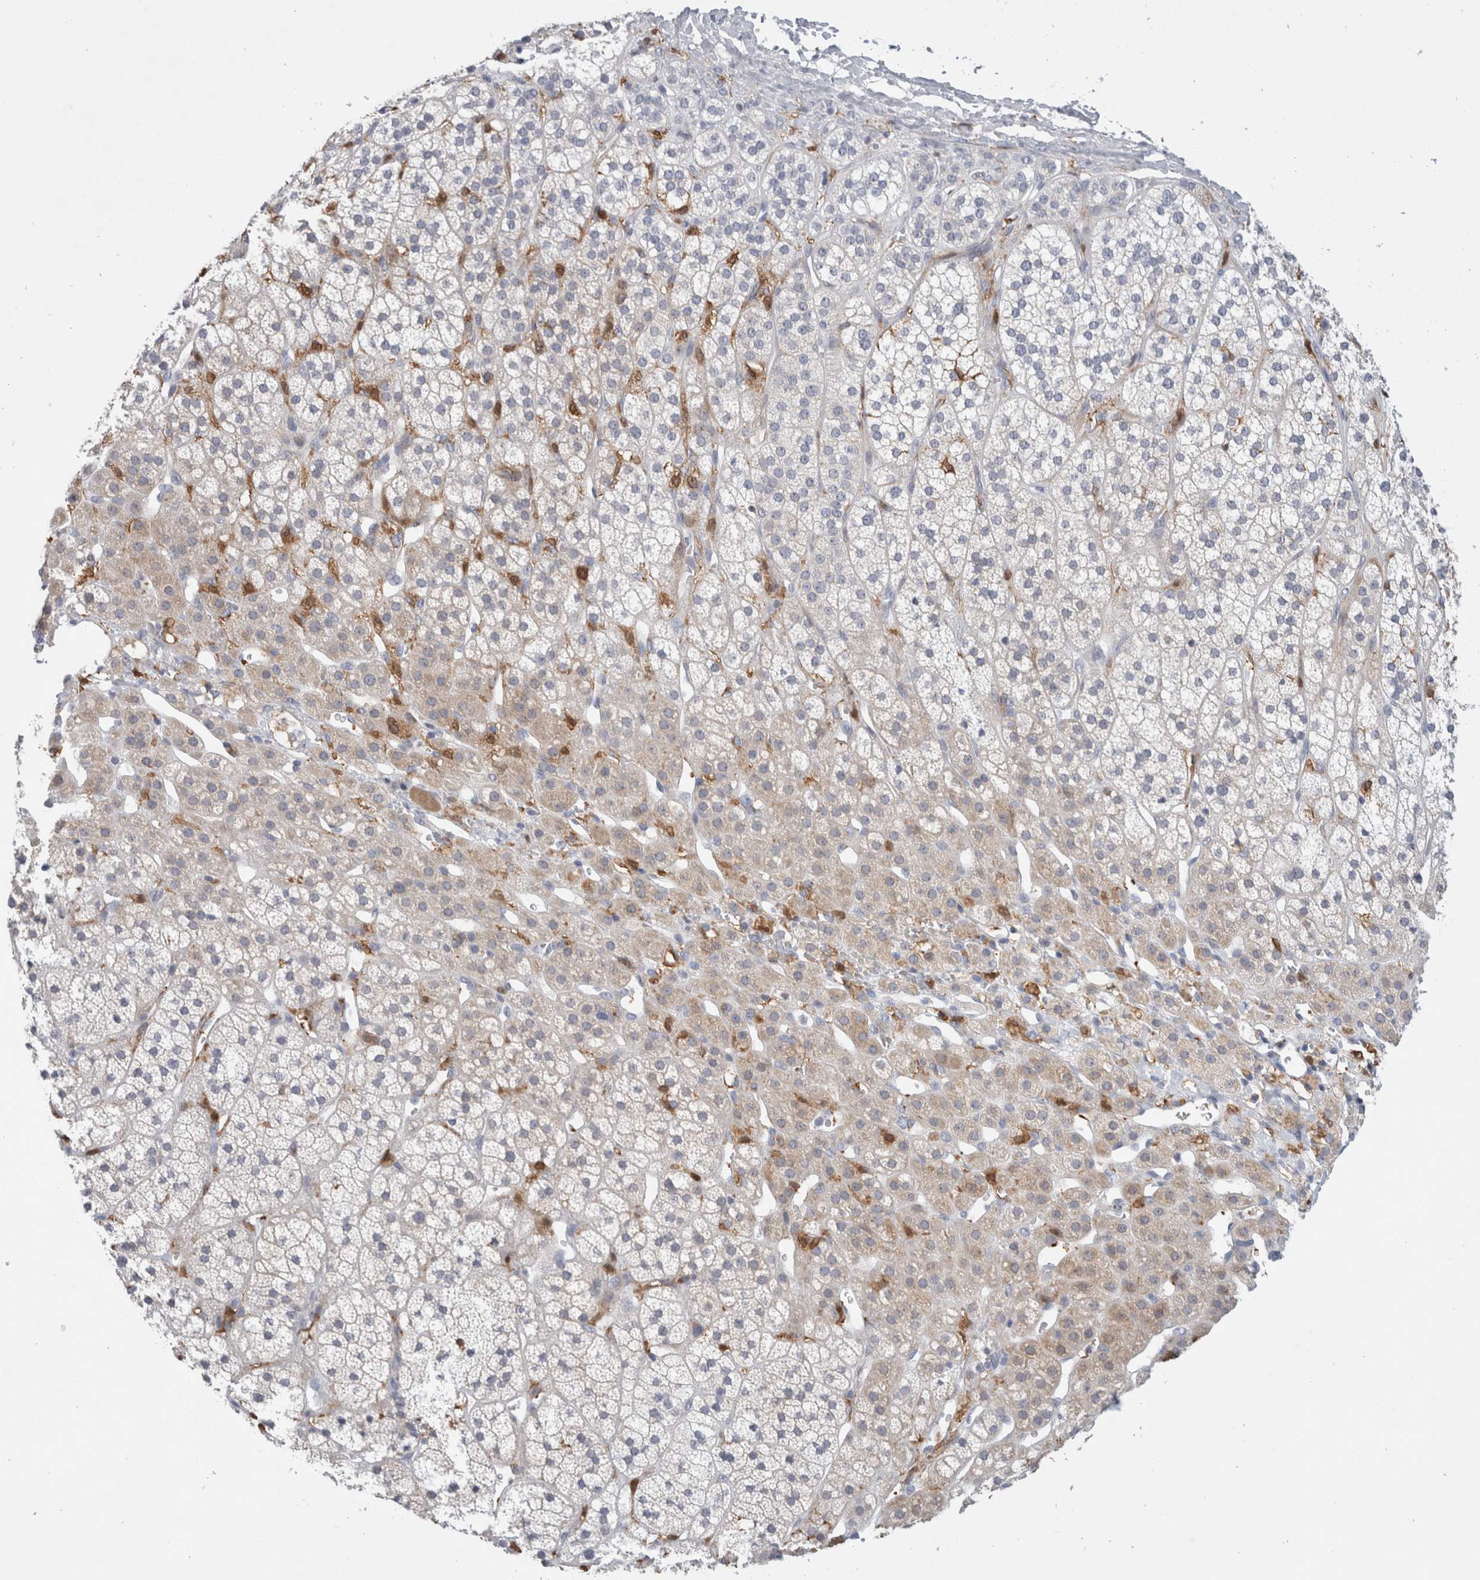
{"staining": {"intensity": "weak", "quantity": "25%-75%", "location": "cytoplasmic/membranous"}, "tissue": "adrenal gland", "cell_type": "Glandular cells", "image_type": "normal", "snomed": [{"axis": "morphology", "description": "Normal tissue, NOS"}, {"axis": "topography", "description": "Adrenal gland"}], "caption": "This photomicrograph displays immunohistochemistry (IHC) staining of benign adrenal gland, with low weak cytoplasmic/membranous expression in about 25%-75% of glandular cells.", "gene": "SLC20A2", "patient": {"sex": "male", "age": 56}}